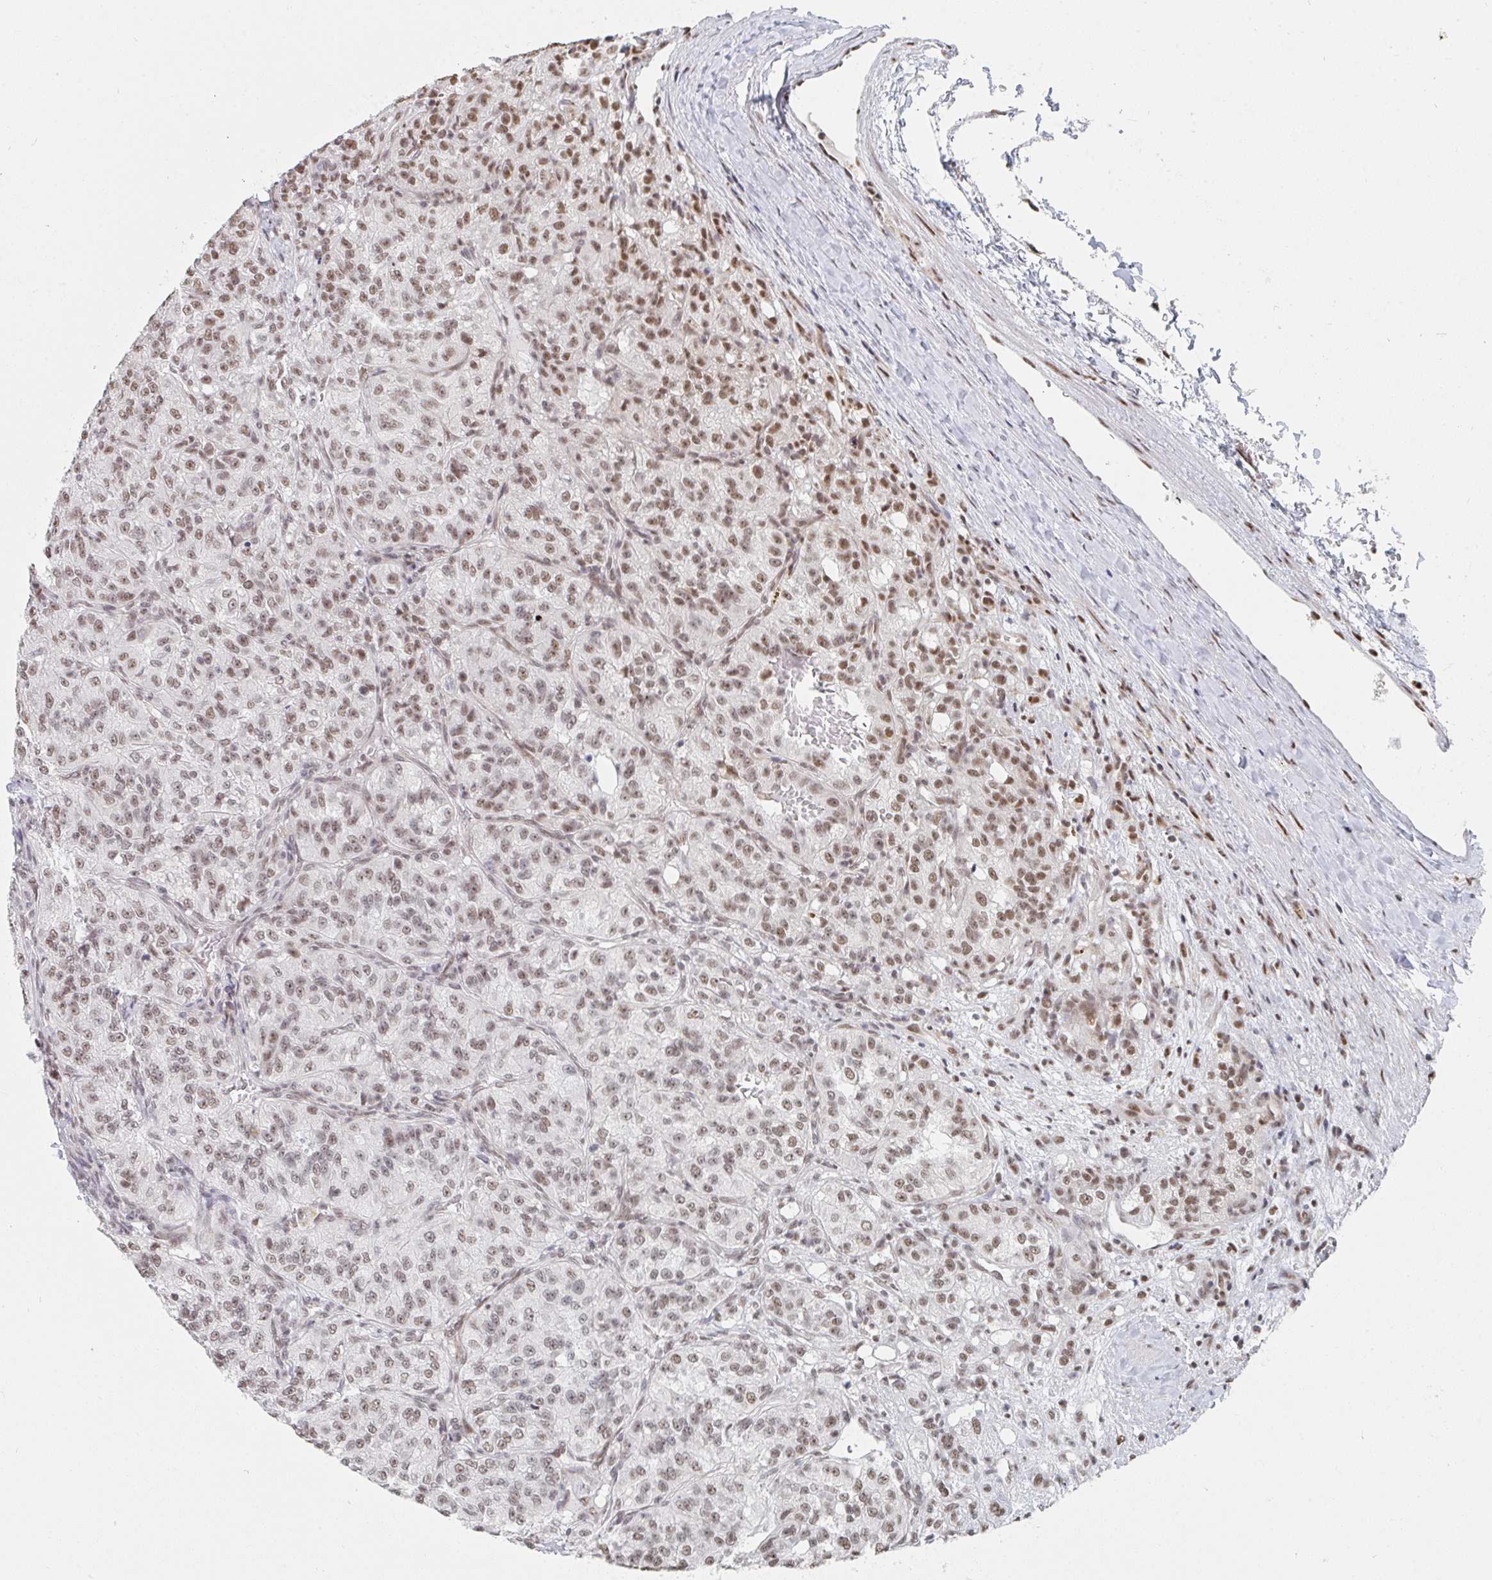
{"staining": {"intensity": "moderate", "quantity": ">75%", "location": "nuclear"}, "tissue": "renal cancer", "cell_type": "Tumor cells", "image_type": "cancer", "snomed": [{"axis": "morphology", "description": "Adenocarcinoma, NOS"}, {"axis": "topography", "description": "Kidney"}], "caption": "Brown immunohistochemical staining in adenocarcinoma (renal) shows moderate nuclear positivity in approximately >75% of tumor cells. Using DAB (brown) and hematoxylin (blue) stains, captured at high magnification using brightfield microscopy.", "gene": "MBNL1", "patient": {"sex": "female", "age": 63}}